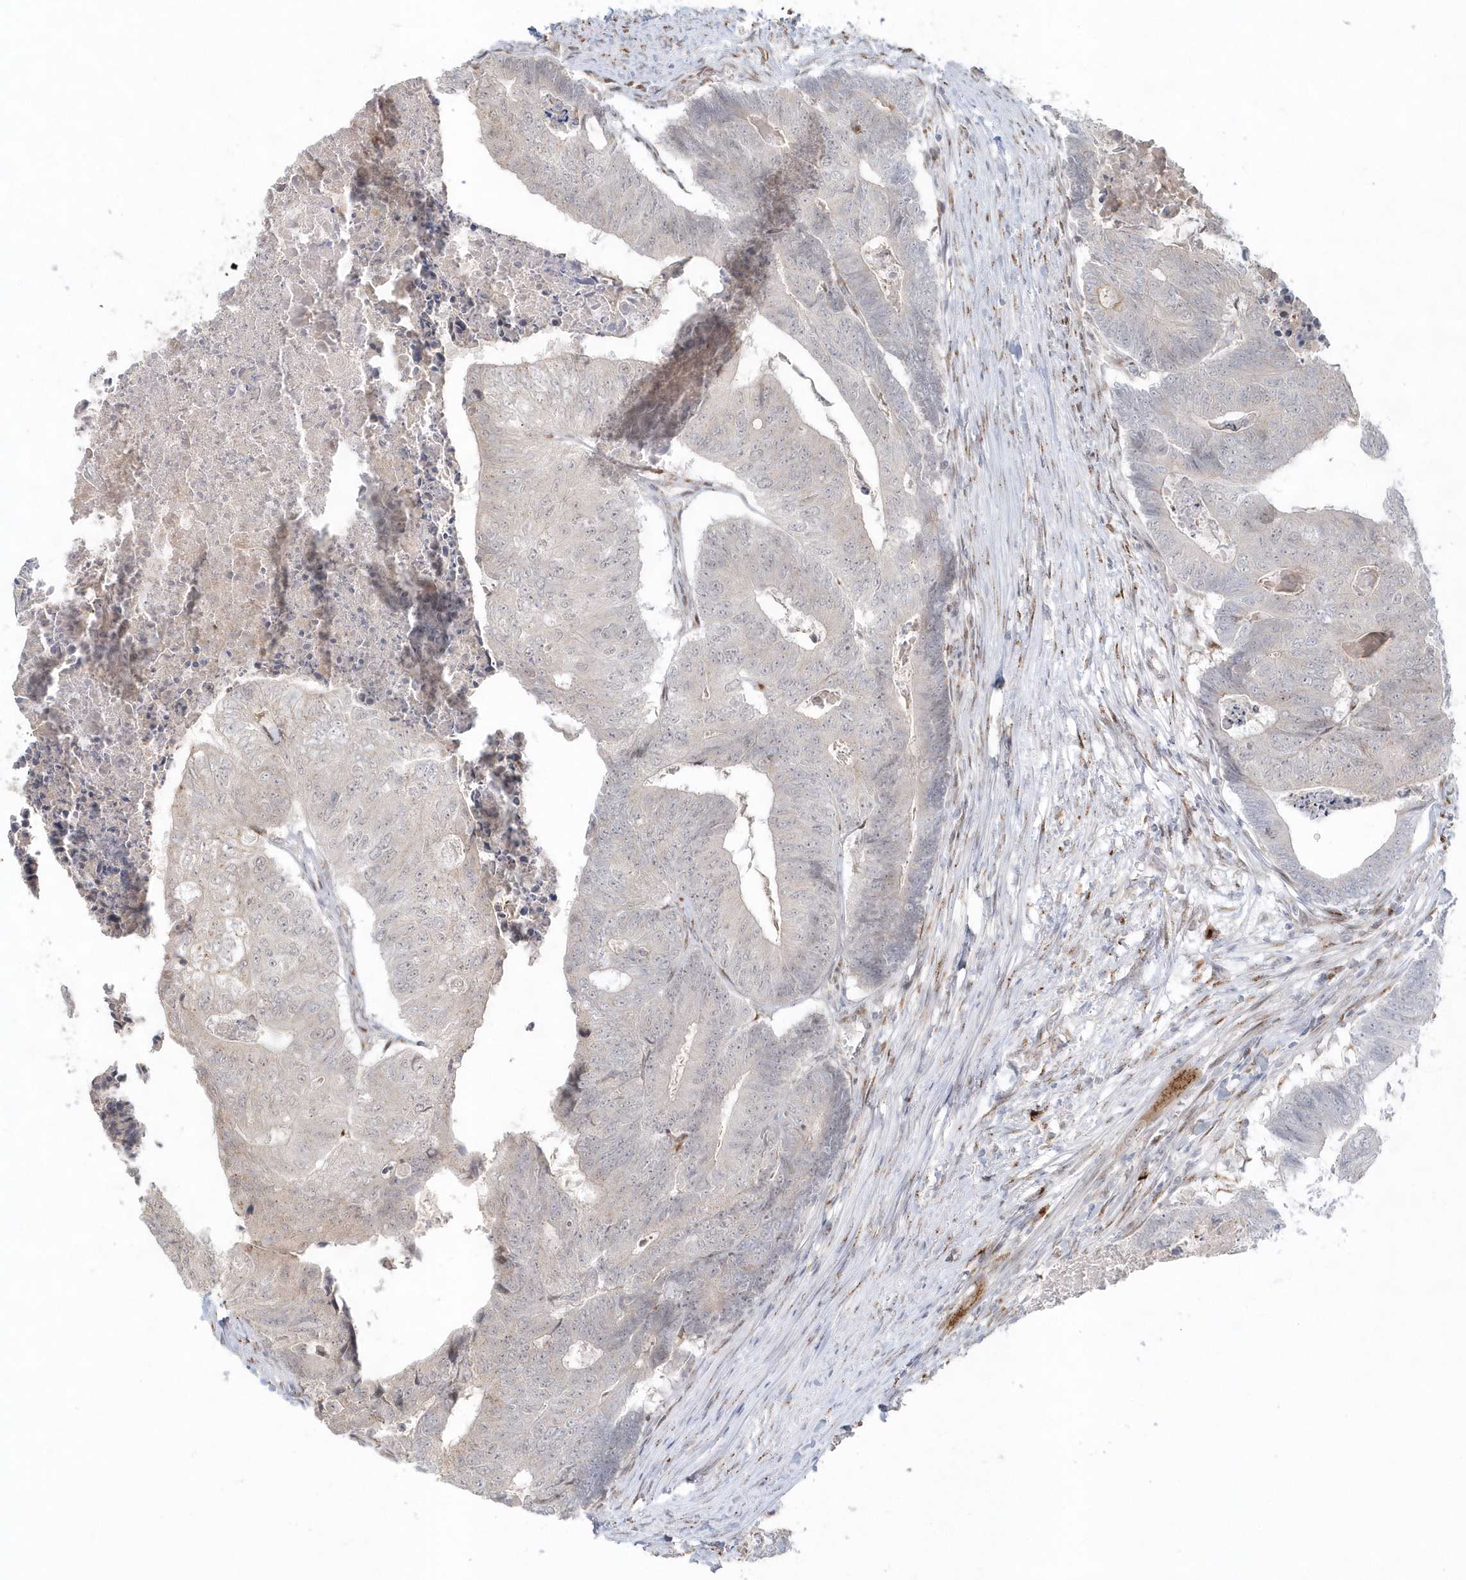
{"staining": {"intensity": "negative", "quantity": "none", "location": "none"}, "tissue": "colorectal cancer", "cell_type": "Tumor cells", "image_type": "cancer", "snomed": [{"axis": "morphology", "description": "Adenocarcinoma, NOS"}, {"axis": "topography", "description": "Colon"}], "caption": "Immunohistochemistry image of human colorectal cancer stained for a protein (brown), which demonstrates no positivity in tumor cells.", "gene": "DHFR", "patient": {"sex": "female", "age": 67}}